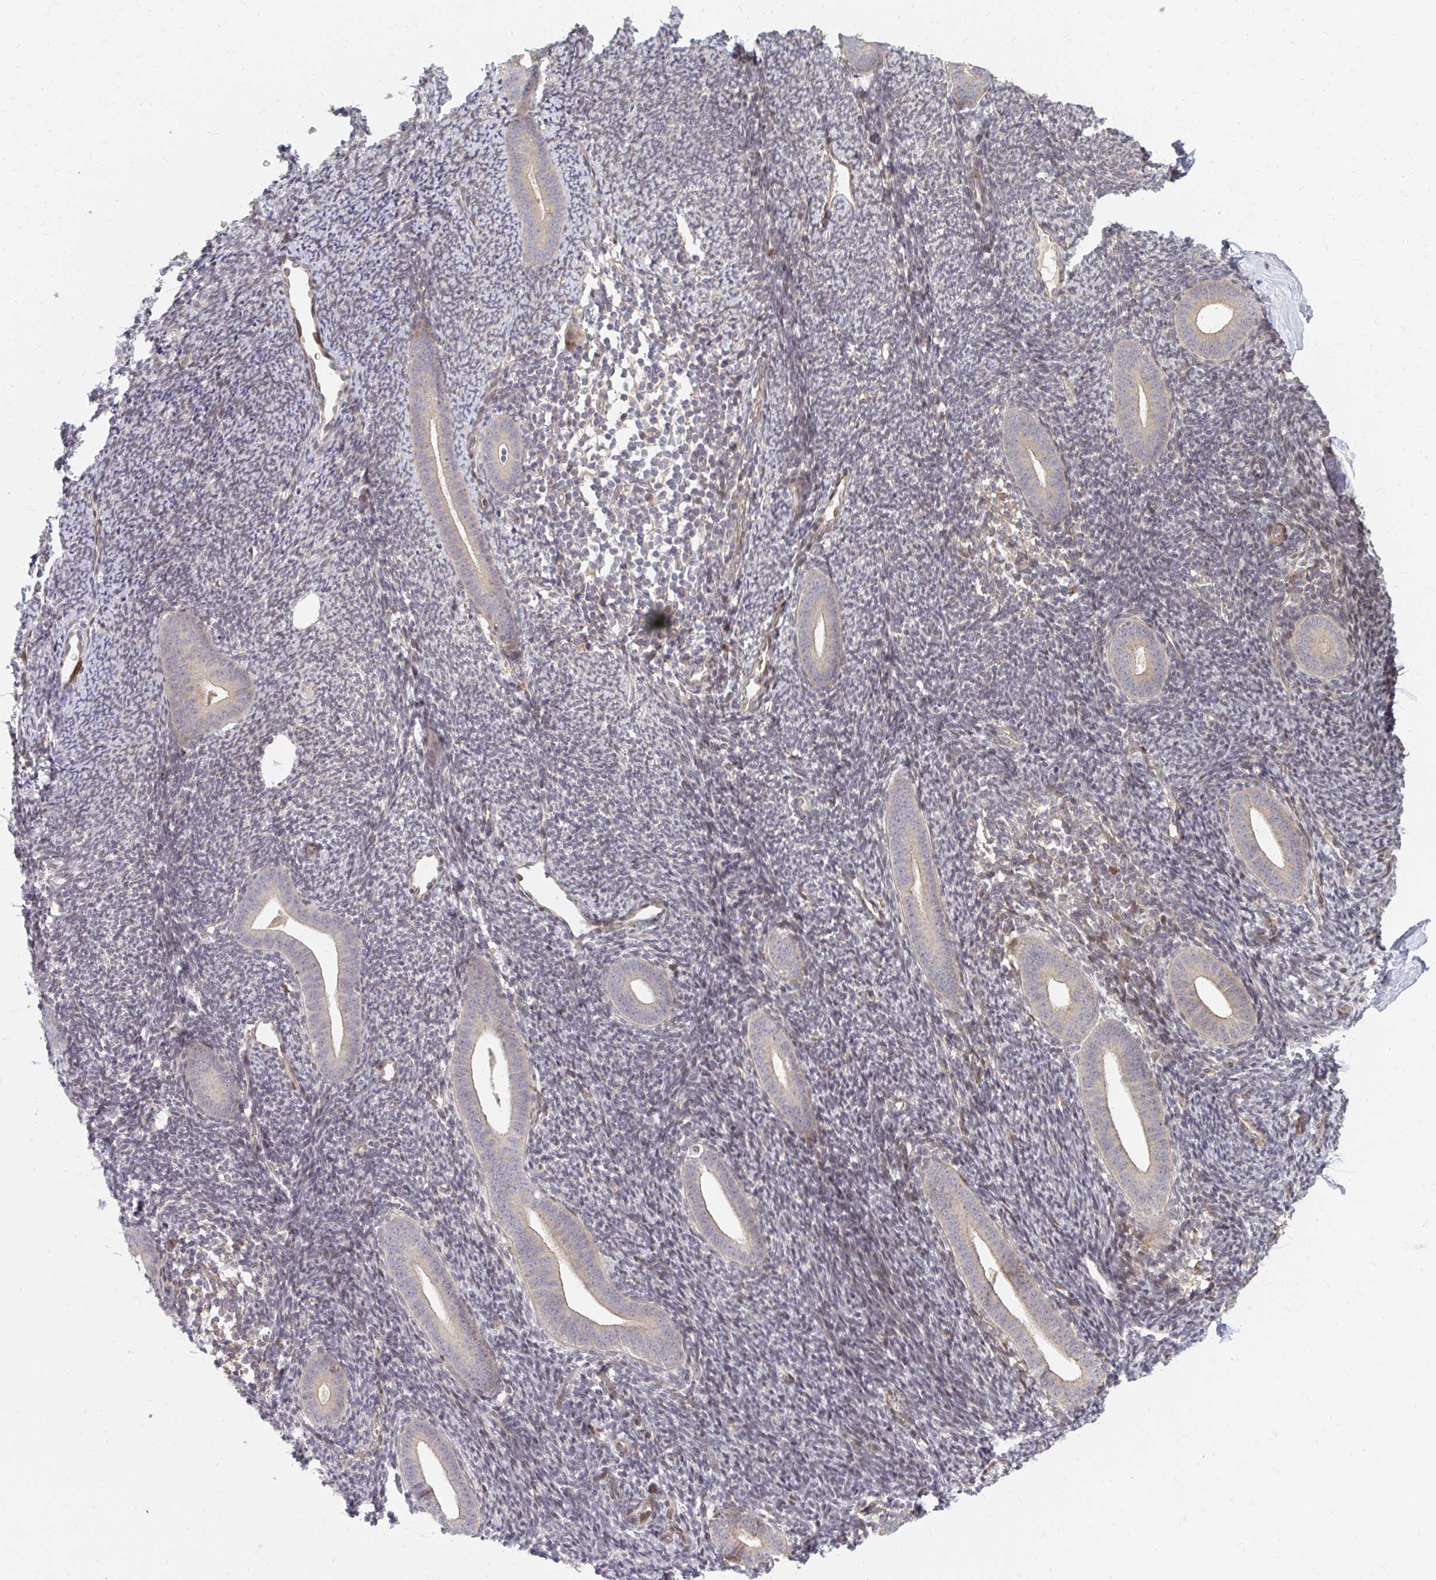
{"staining": {"intensity": "negative", "quantity": "none", "location": "none"}, "tissue": "endometrium", "cell_type": "Cells in endometrial stroma", "image_type": "normal", "snomed": [{"axis": "morphology", "description": "Normal tissue, NOS"}, {"axis": "topography", "description": "Endometrium"}], "caption": "DAB immunohistochemical staining of unremarkable human endometrium shows no significant staining in cells in endometrial stroma. (IHC, brightfield microscopy, high magnification).", "gene": "ZNF285", "patient": {"sex": "female", "age": 39}}